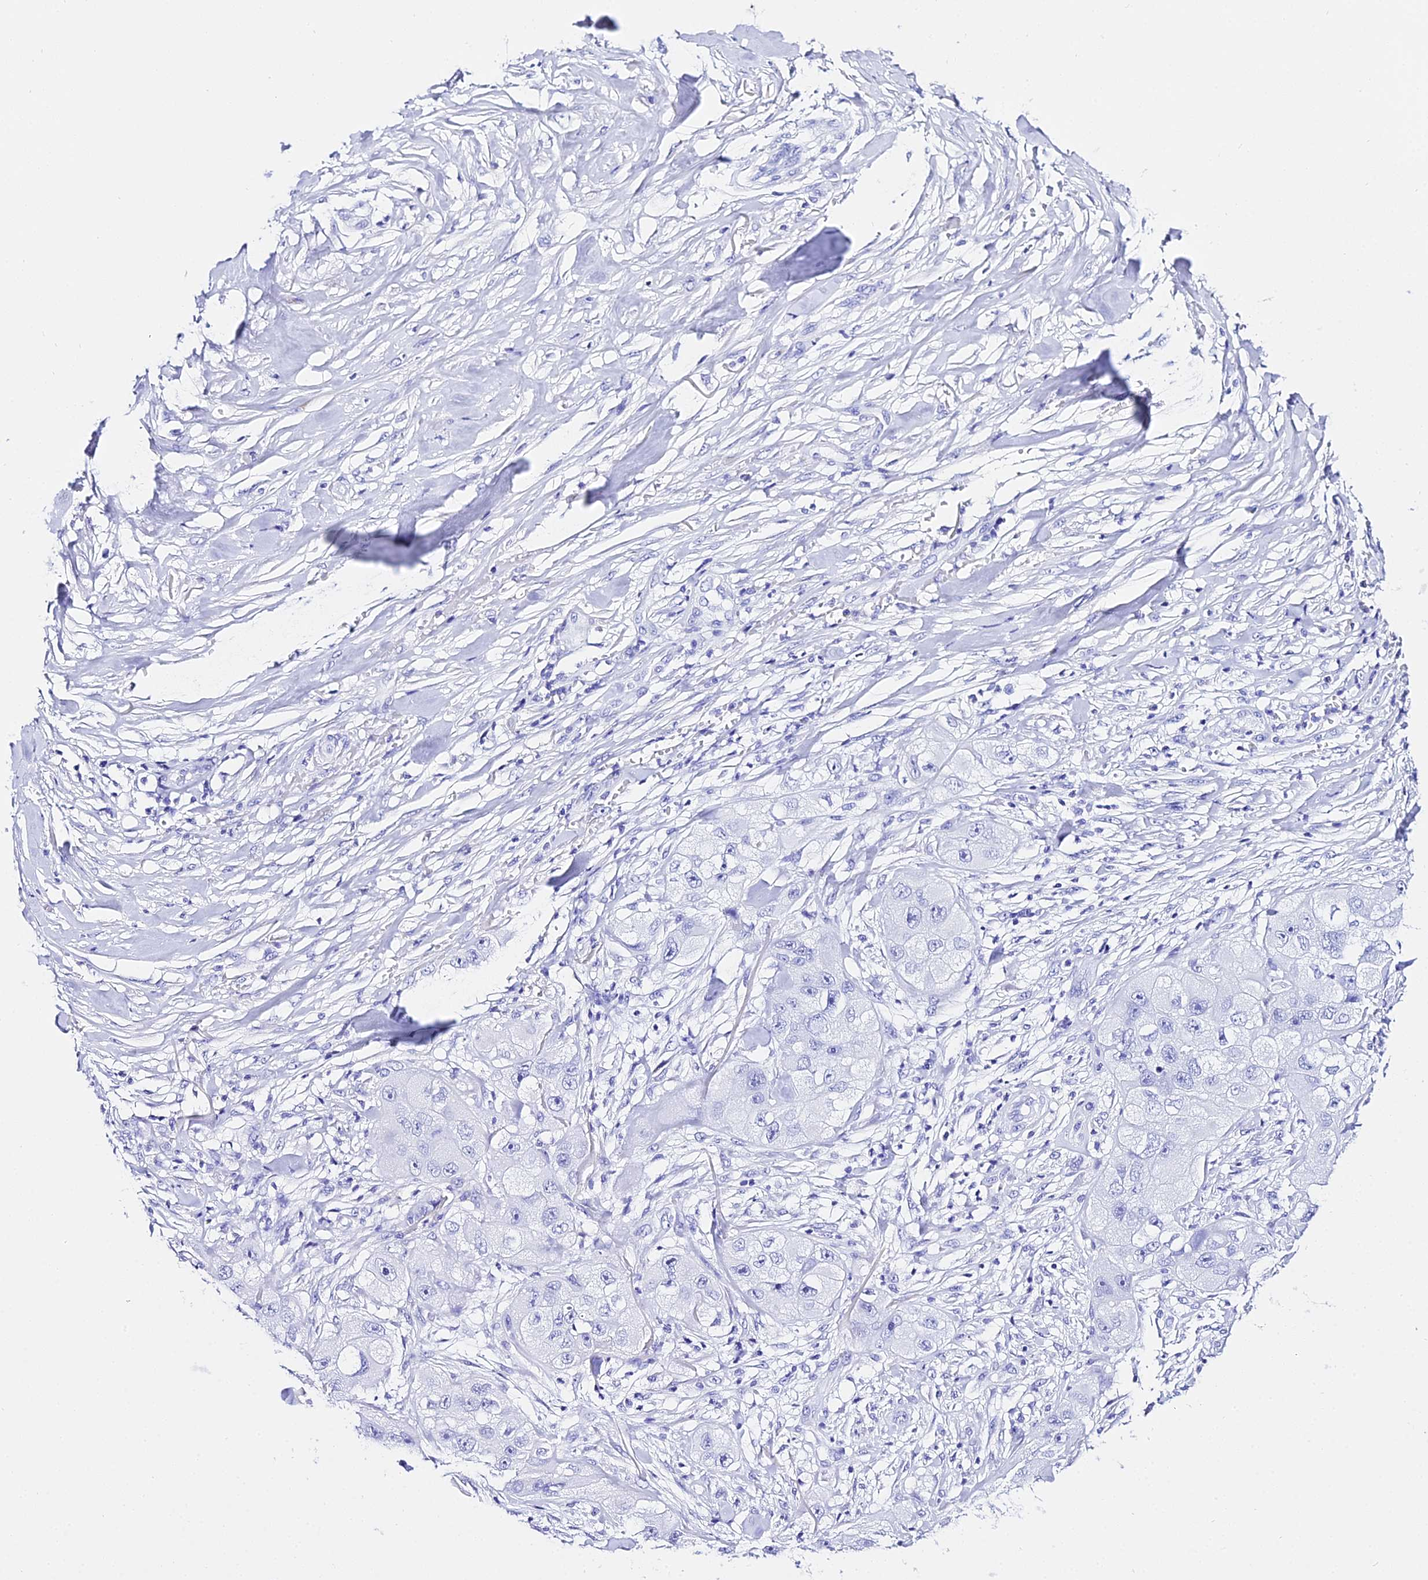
{"staining": {"intensity": "negative", "quantity": "none", "location": "none"}, "tissue": "skin cancer", "cell_type": "Tumor cells", "image_type": "cancer", "snomed": [{"axis": "morphology", "description": "Squamous cell carcinoma, NOS"}, {"axis": "topography", "description": "Skin"}, {"axis": "topography", "description": "Subcutis"}], "caption": "Tumor cells show no significant staining in skin cancer.", "gene": "TRMT44", "patient": {"sex": "male", "age": 73}}